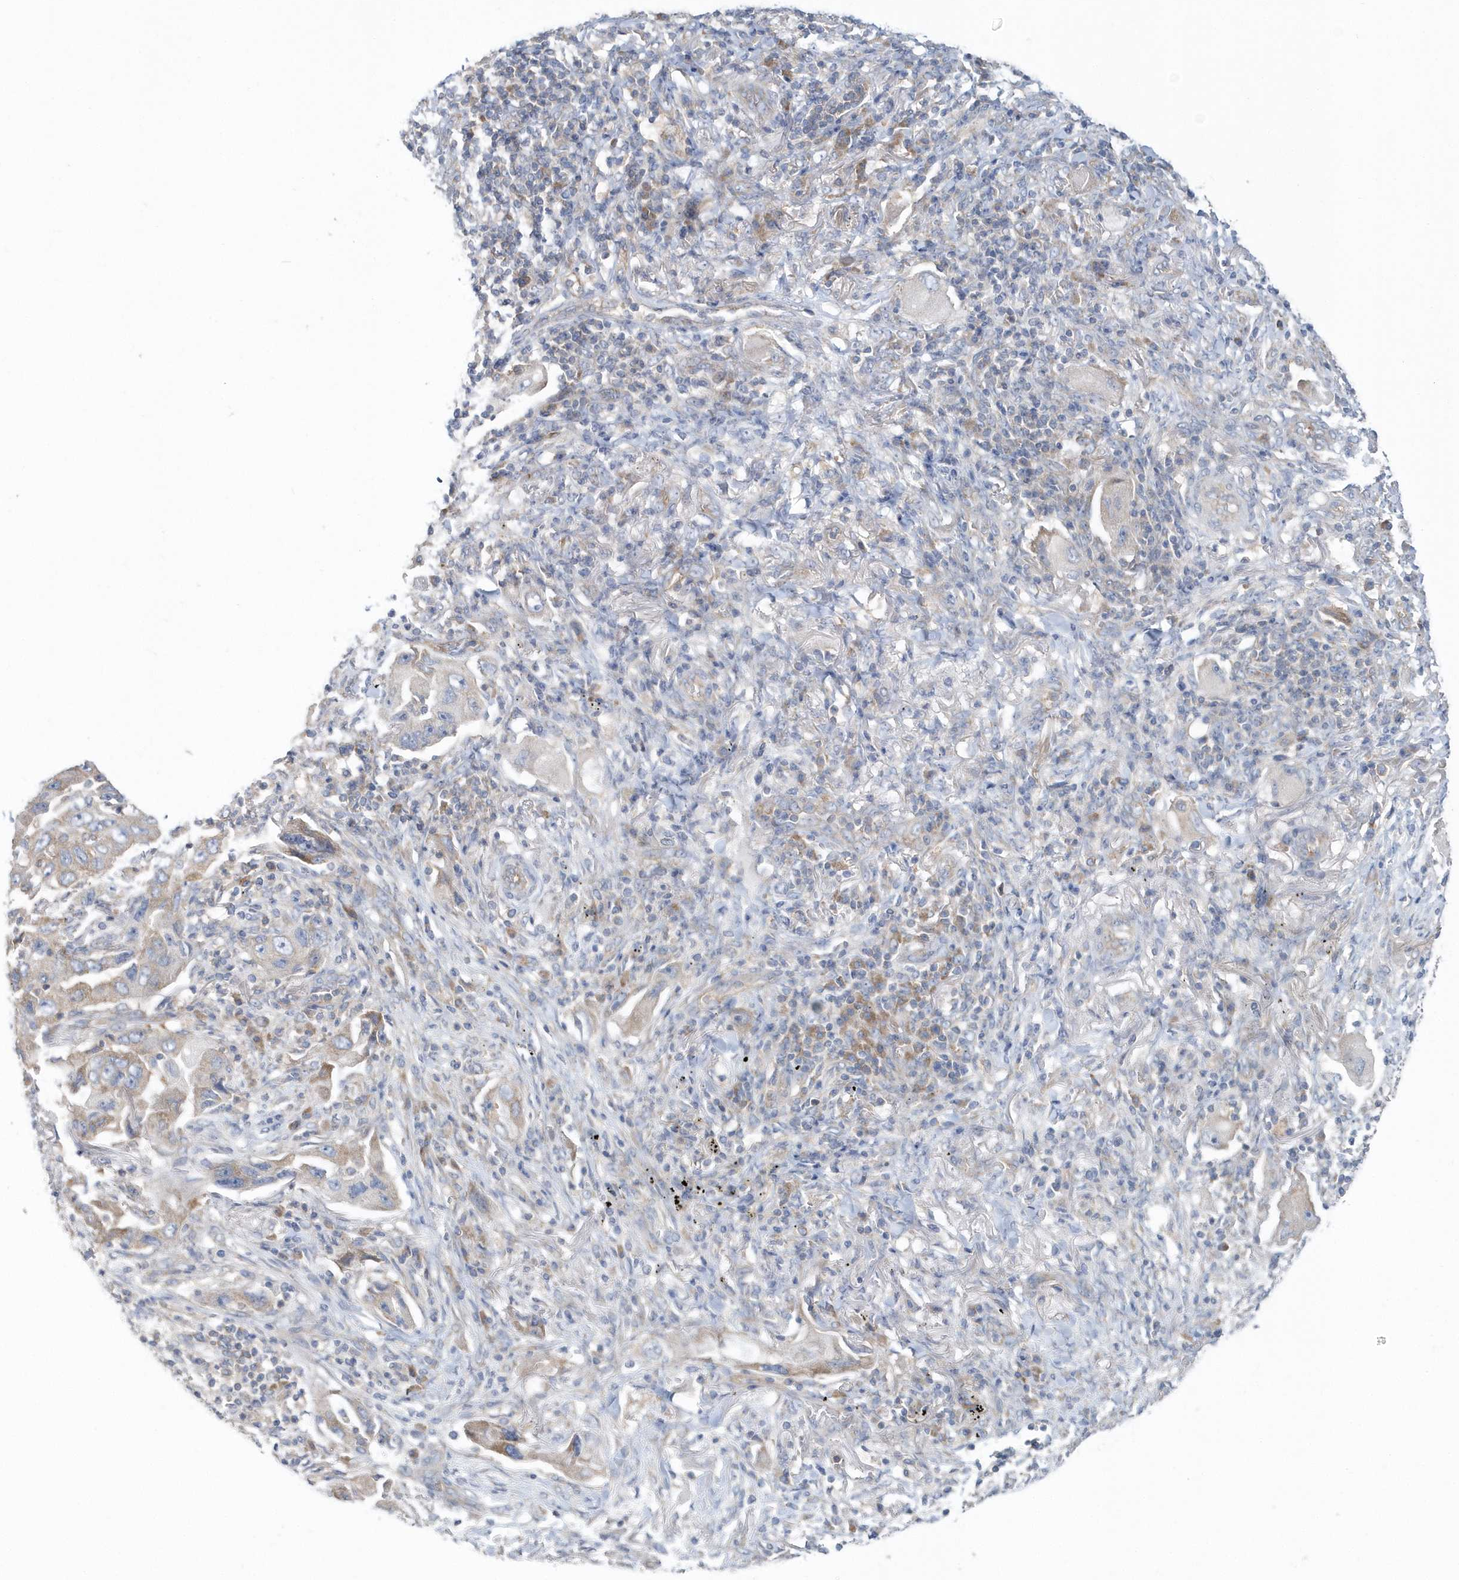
{"staining": {"intensity": "weak", "quantity": "<25%", "location": "cytoplasmic/membranous"}, "tissue": "lung cancer", "cell_type": "Tumor cells", "image_type": "cancer", "snomed": [{"axis": "morphology", "description": "Adenocarcinoma, NOS"}, {"axis": "topography", "description": "Lung"}], "caption": "Protein analysis of adenocarcinoma (lung) displays no significant expression in tumor cells.", "gene": "EIF3C", "patient": {"sex": "female", "age": 65}}